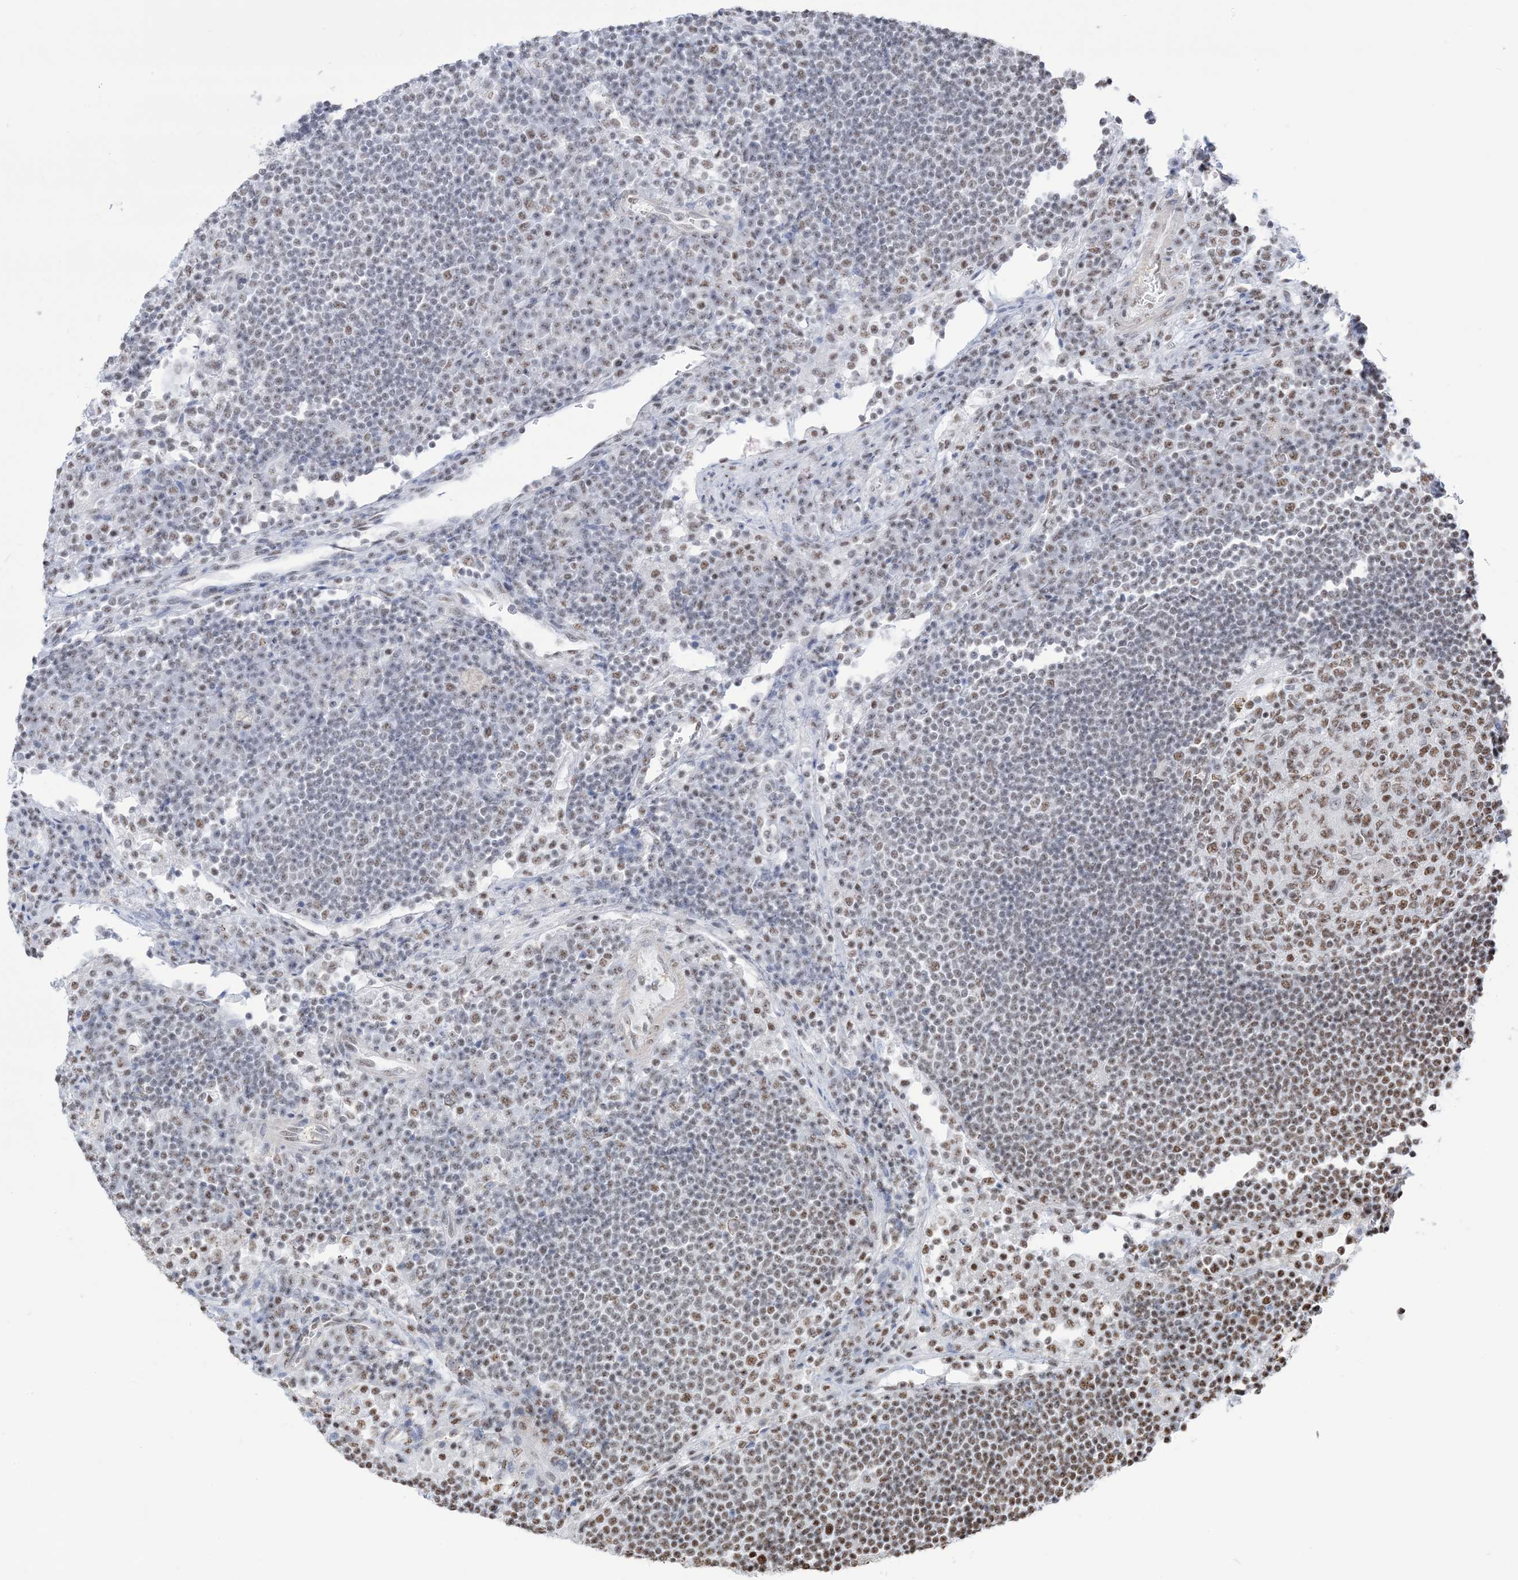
{"staining": {"intensity": "moderate", "quantity": "25%-75%", "location": "nuclear"}, "tissue": "lymph node", "cell_type": "Germinal center cells", "image_type": "normal", "snomed": [{"axis": "morphology", "description": "Normal tissue, NOS"}, {"axis": "topography", "description": "Lymph node"}], "caption": "A medium amount of moderate nuclear staining is identified in approximately 25%-75% of germinal center cells in normal lymph node.", "gene": "ZNF792", "patient": {"sex": "female", "age": 53}}